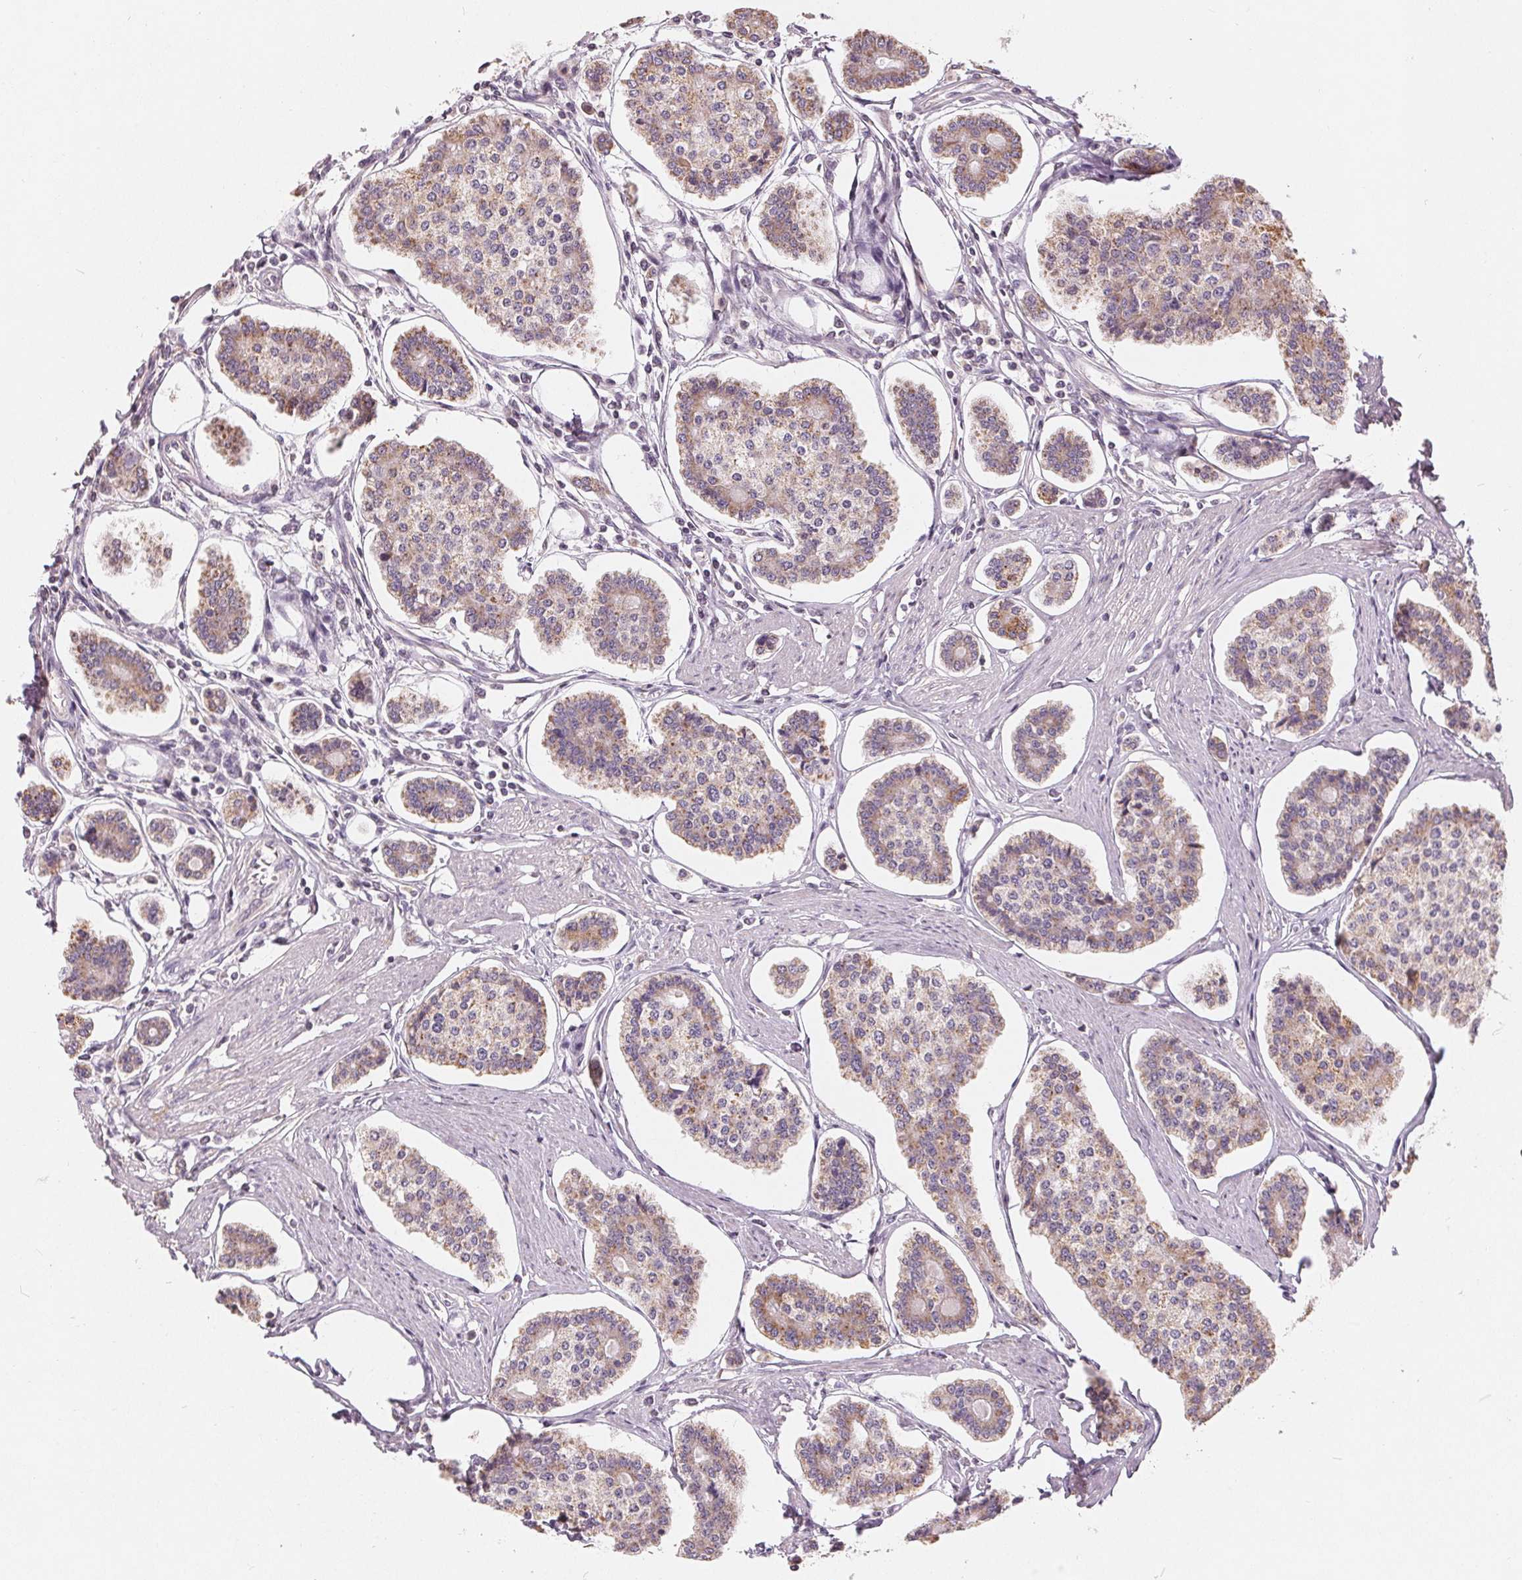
{"staining": {"intensity": "moderate", "quantity": "25%-75%", "location": "cytoplasmic/membranous"}, "tissue": "carcinoid", "cell_type": "Tumor cells", "image_type": "cancer", "snomed": [{"axis": "morphology", "description": "Carcinoid, malignant, NOS"}, {"axis": "topography", "description": "Small intestine"}], "caption": "Protein expression analysis of human carcinoid (malignant) reveals moderate cytoplasmic/membranous expression in approximately 25%-75% of tumor cells. (DAB (3,3'-diaminobenzidine) IHC with brightfield microscopy, high magnification).", "gene": "TRIM60", "patient": {"sex": "female", "age": 65}}